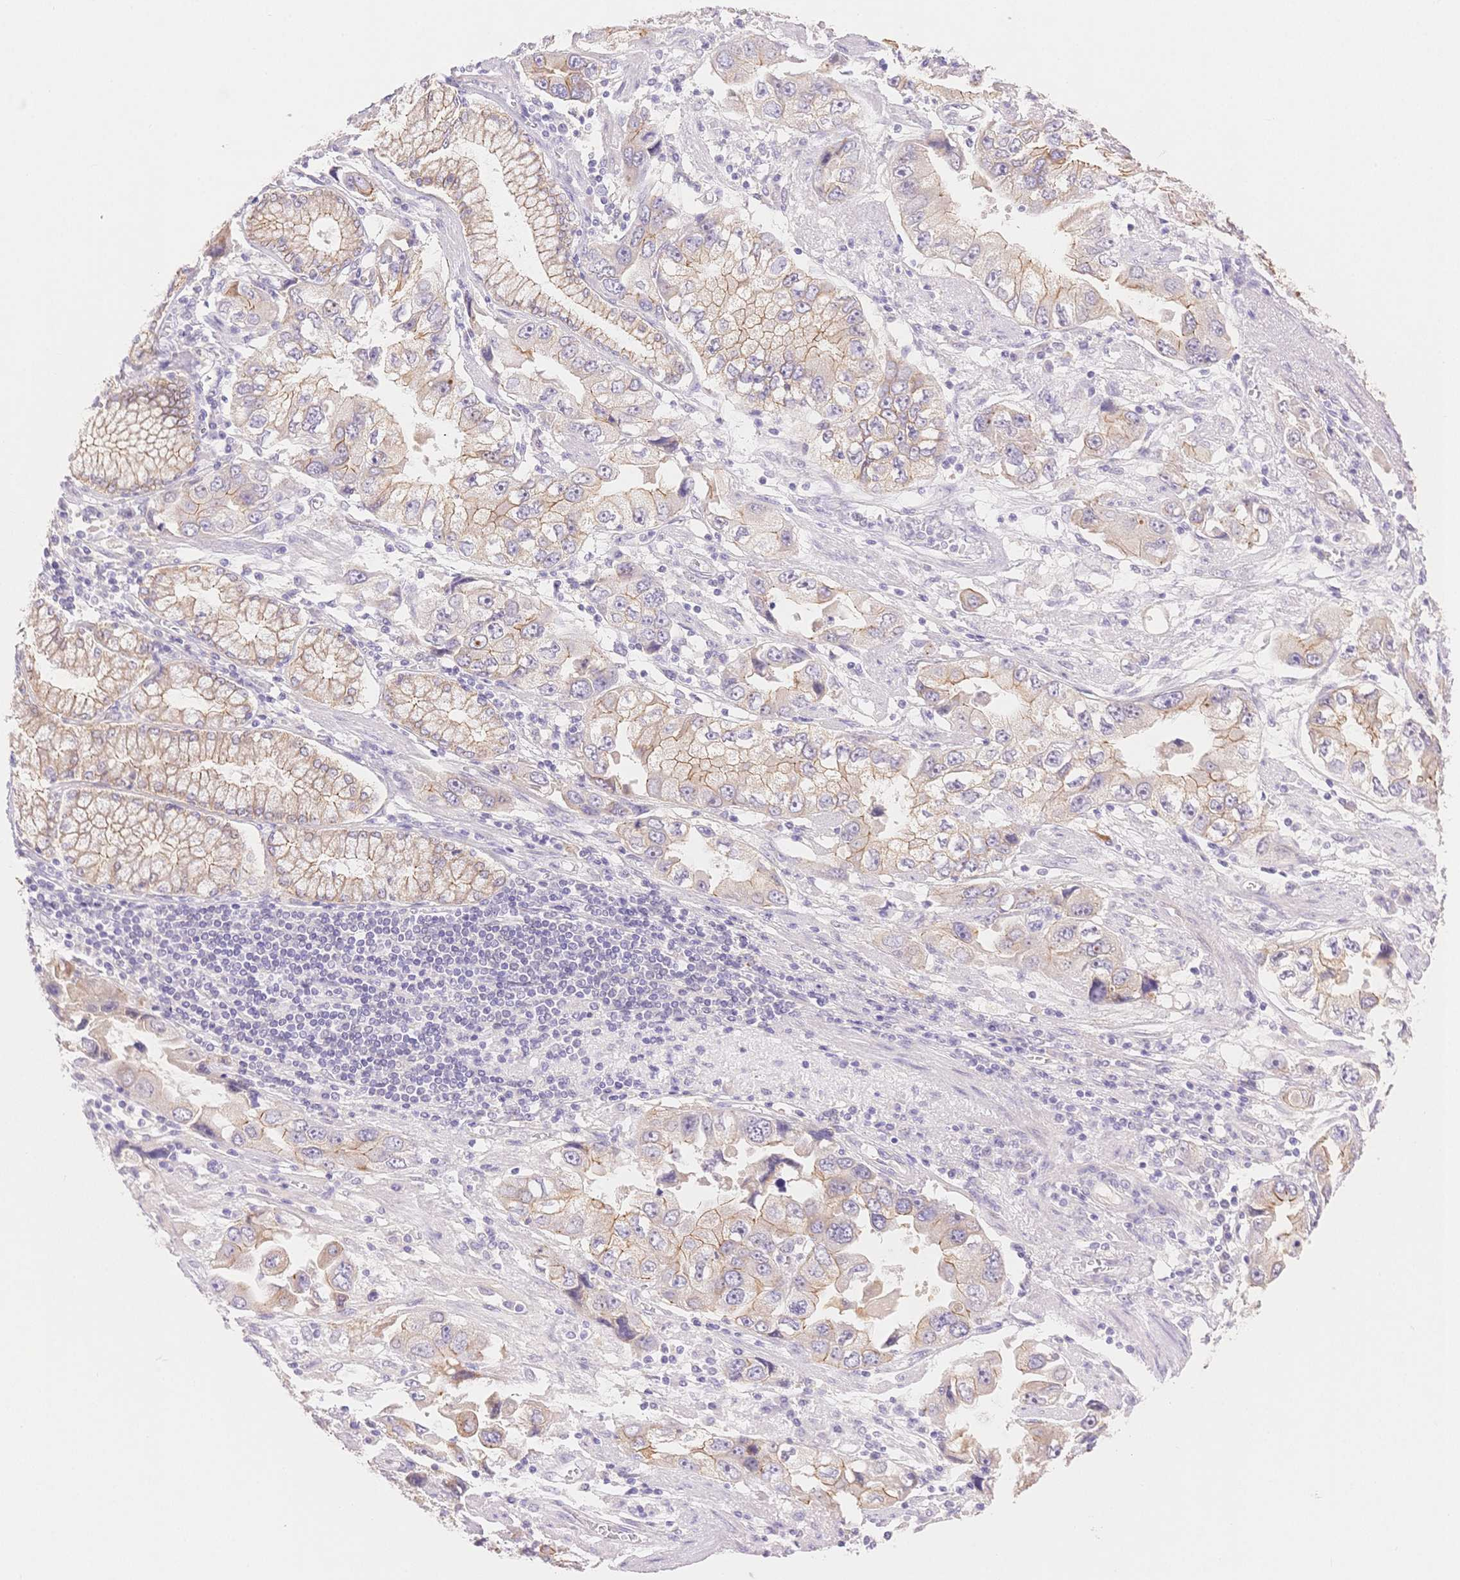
{"staining": {"intensity": "moderate", "quantity": "25%-75%", "location": "cytoplasmic/membranous"}, "tissue": "stomach cancer", "cell_type": "Tumor cells", "image_type": "cancer", "snomed": [{"axis": "morphology", "description": "Adenocarcinoma, NOS"}, {"axis": "topography", "description": "Stomach, lower"}], "caption": "Stomach cancer (adenocarcinoma) stained with a protein marker shows moderate staining in tumor cells.", "gene": "WDR54", "patient": {"sex": "female", "age": 93}}